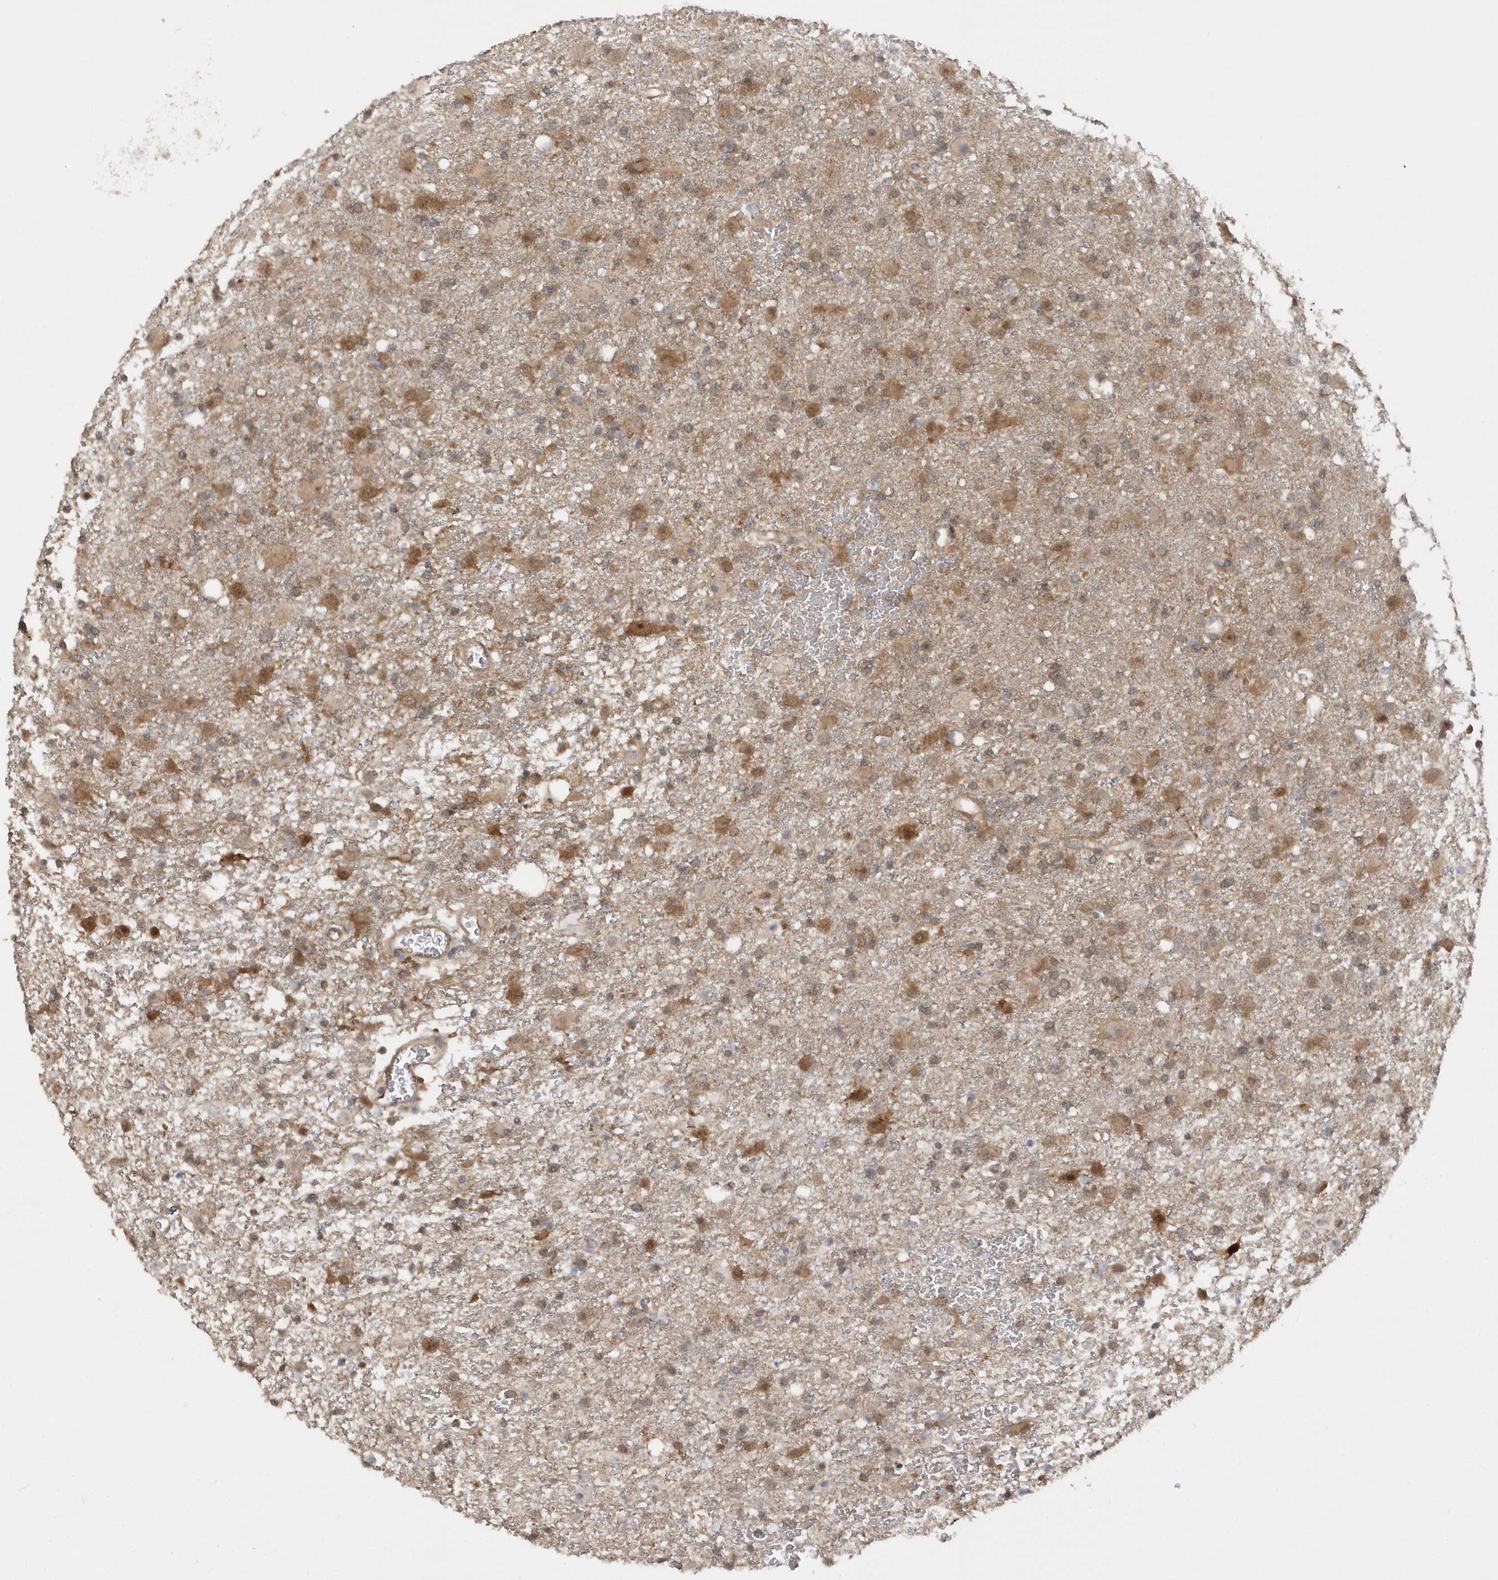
{"staining": {"intensity": "moderate", "quantity": "<25%", "location": "cytoplasmic/membranous"}, "tissue": "glioma", "cell_type": "Tumor cells", "image_type": "cancer", "snomed": [{"axis": "morphology", "description": "Glioma, malignant, Low grade"}, {"axis": "topography", "description": "Brain"}], "caption": "DAB immunohistochemical staining of human glioma reveals moderate cytoplasmic/membranous protein positivity in approximately <25% of tumor cells.", "gene": "RPE", "patient": {"sex": "male", "age": 65}}